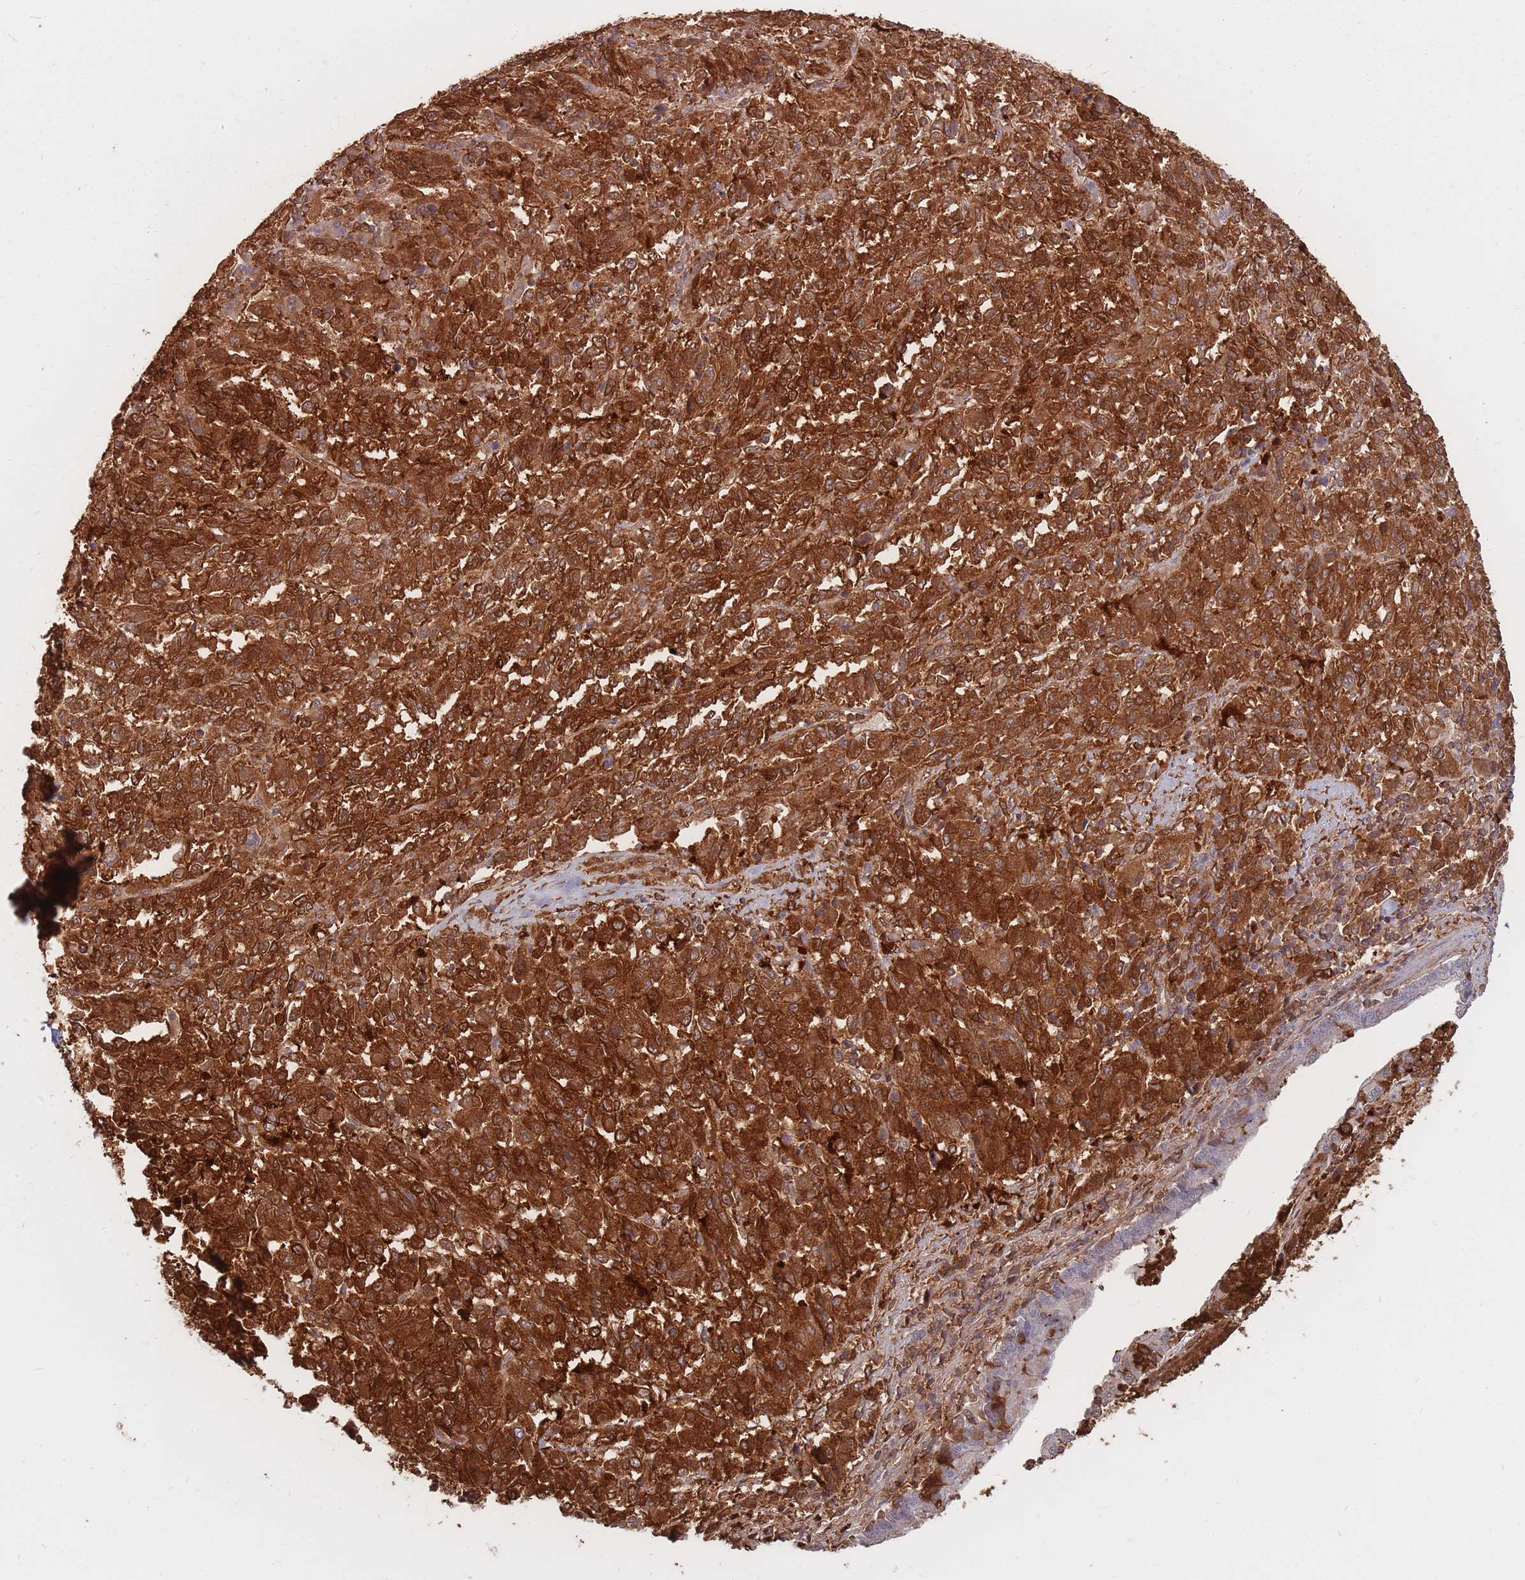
{"staining": {"intensity": "strong", "quantity": ">75%", "location": "cytoplasmic/membranous"}, "tissue": "melanoma", "cell_type": "Tumor cells", "image_type": "cancer", "snomed": [{"axis": "morphology", "description": "Malignant melanoma, Metastatic site"}, {"axis": "topography", "description": "Lung"}], "caption": "Brown immunohistochemical staining in malignant melanoma (metastatic site) reveals strong cytoplasmic/membranous positivity in about >75% of tumor cells.", "gene": "PLS3", "patient": {"sex": "male", "age": 64}}